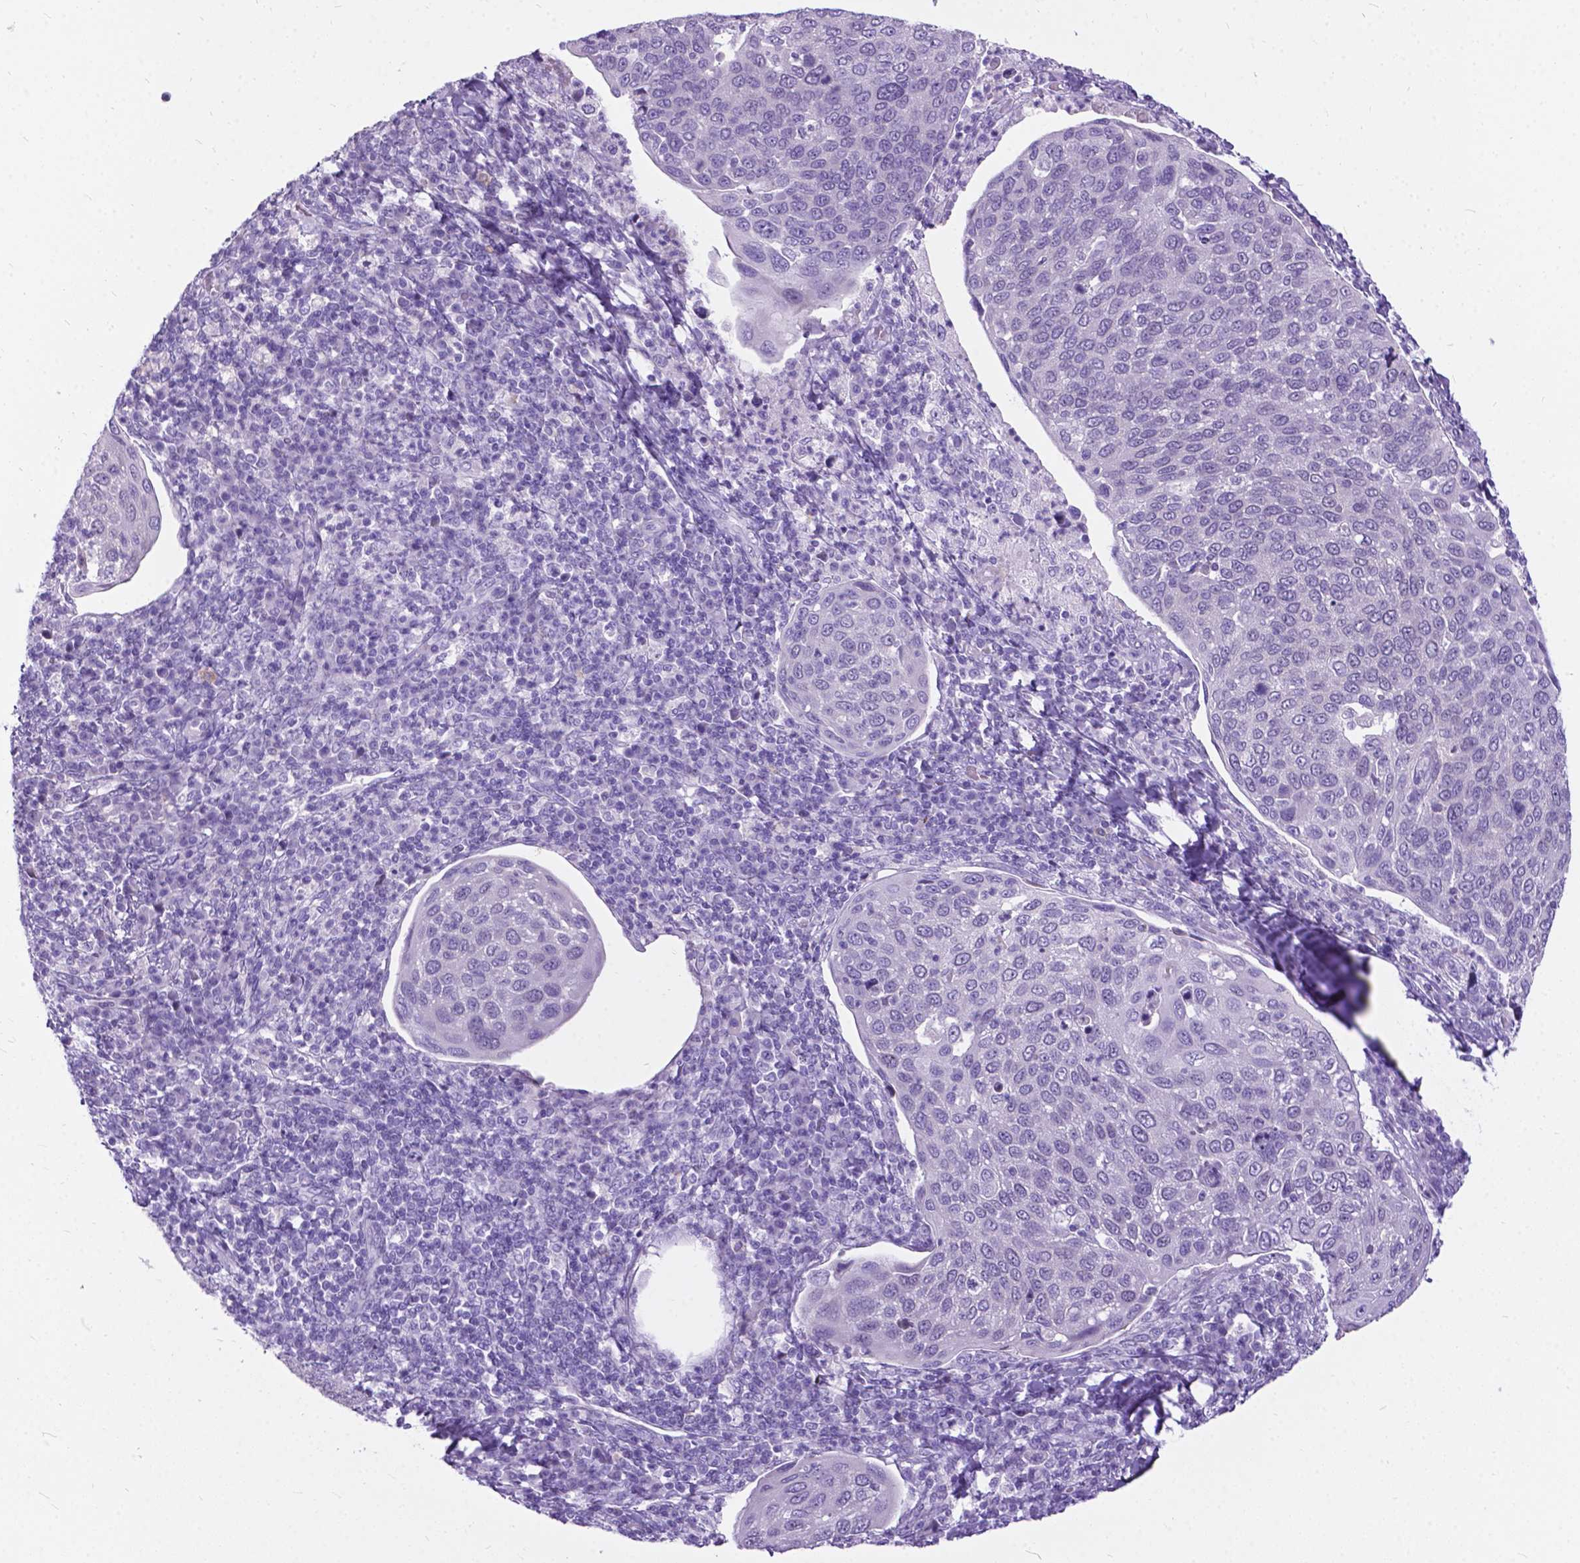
{"staining": {"intensity": "negative", "quantity": "none", "location": "none"}, "tissue": "cervical cancer", "cell_type": "Tumor cells", "image_type": "cancer", "snomed": [{"axis": "morphology", "description": "Squamous cell carcinoma, NOS"}, {"axis": "topography", "description": "Cervix"}], "caption": "A histopathology image of cervical cancer (squamous cell carcinoma) stained for a protein shows no brown staining in tumor cells.", "gene": "BSND", "patient": {"sex": "female", "age": 54}}